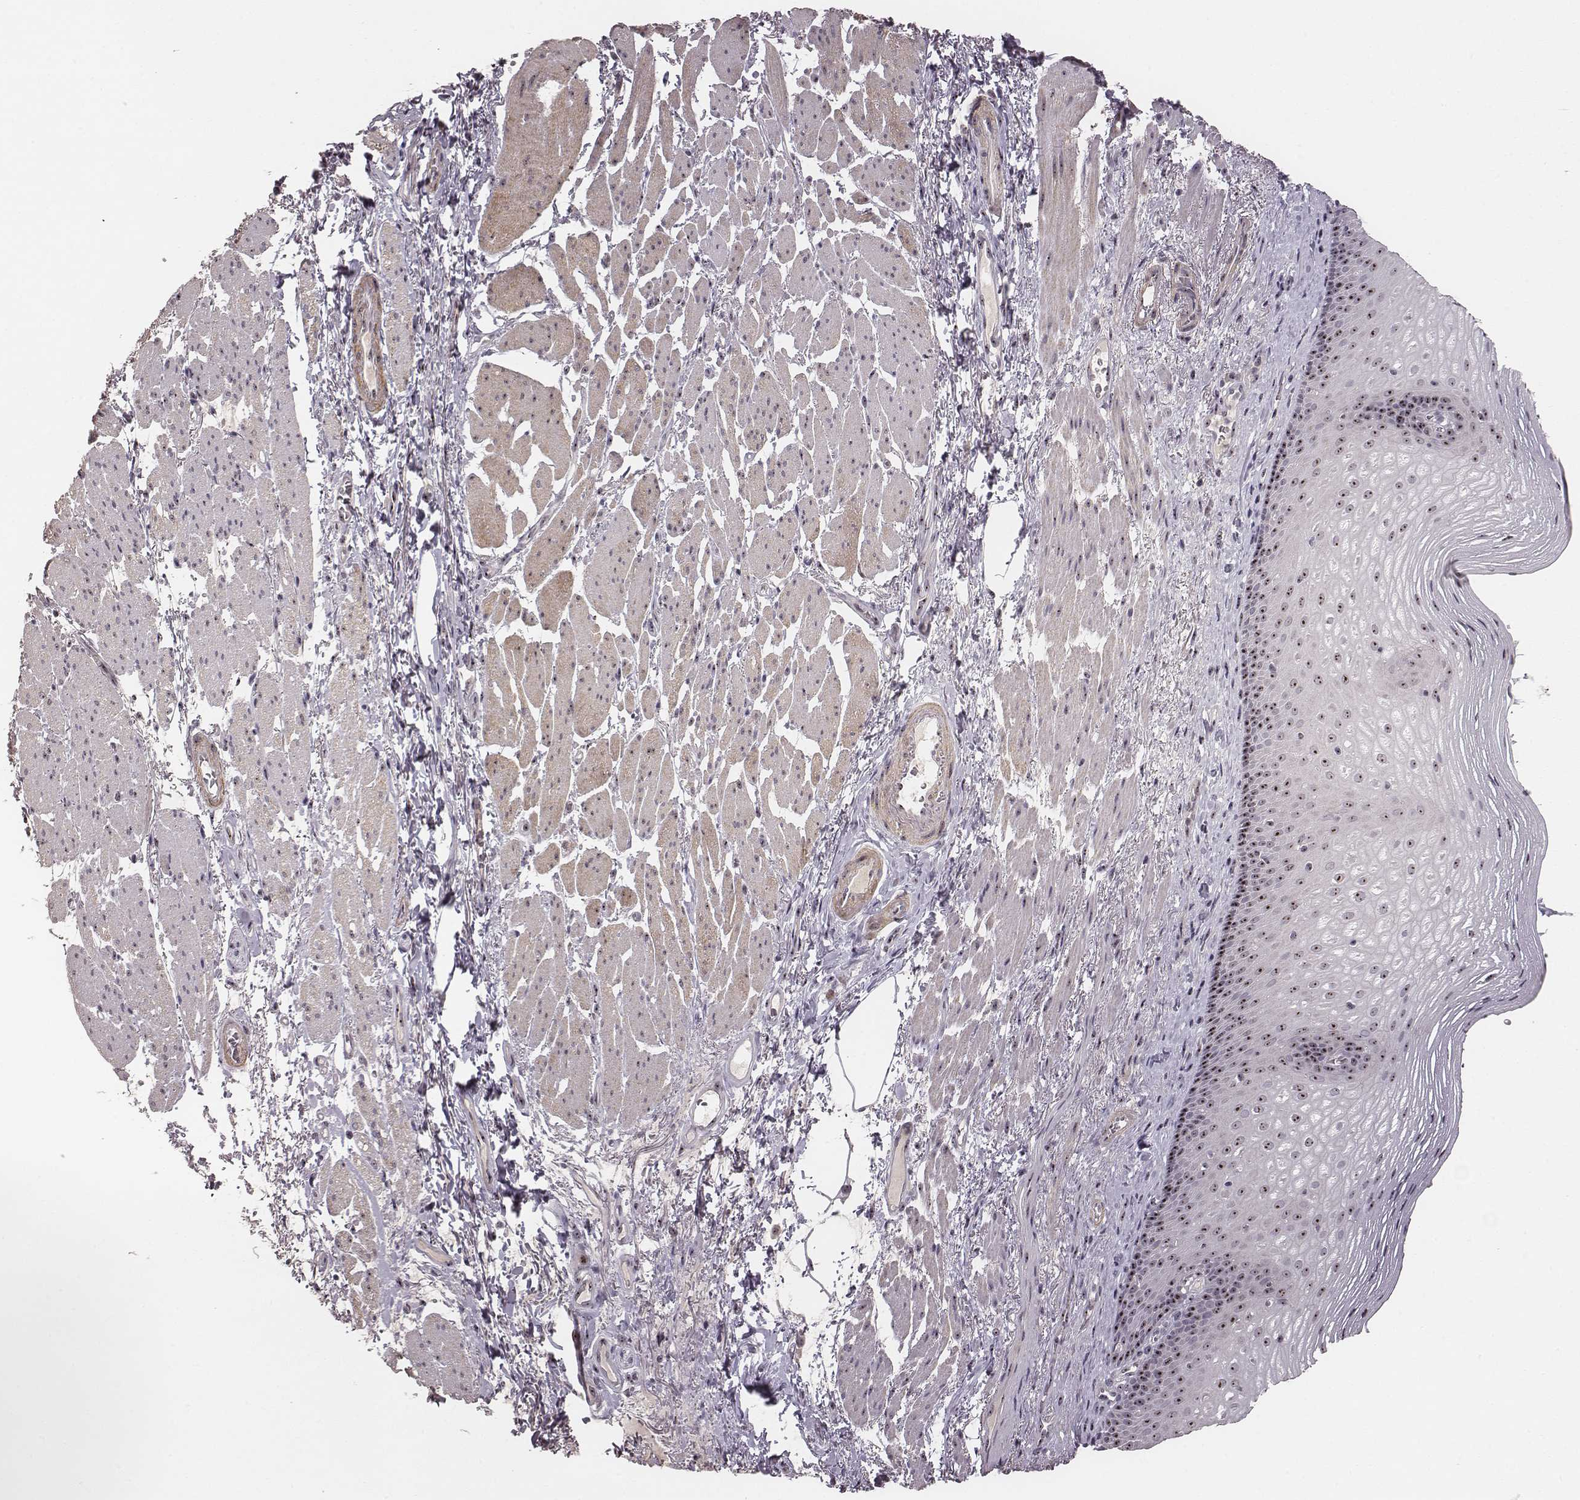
{"staining": {"intensity": "moderate", "quantity": ">75%", "location": "nuclear"}, "tissue": "esophagus", "cell_type": "Squamous epithelial cells", "image_type": "normal", "snomed": [{"axis": "morphology", "description": "Normal tissue, NOS"}, {"axis": "topography", "description": "Esophagus"}], "caption": "There is medium levels of moderate nuclear staining in squamous epithelial cells of normal esophagus, as demonstrated by immunohistochemical staining (brown color).", "gene": "NOP56", "patient": {"sex": "male", "age": 76}}